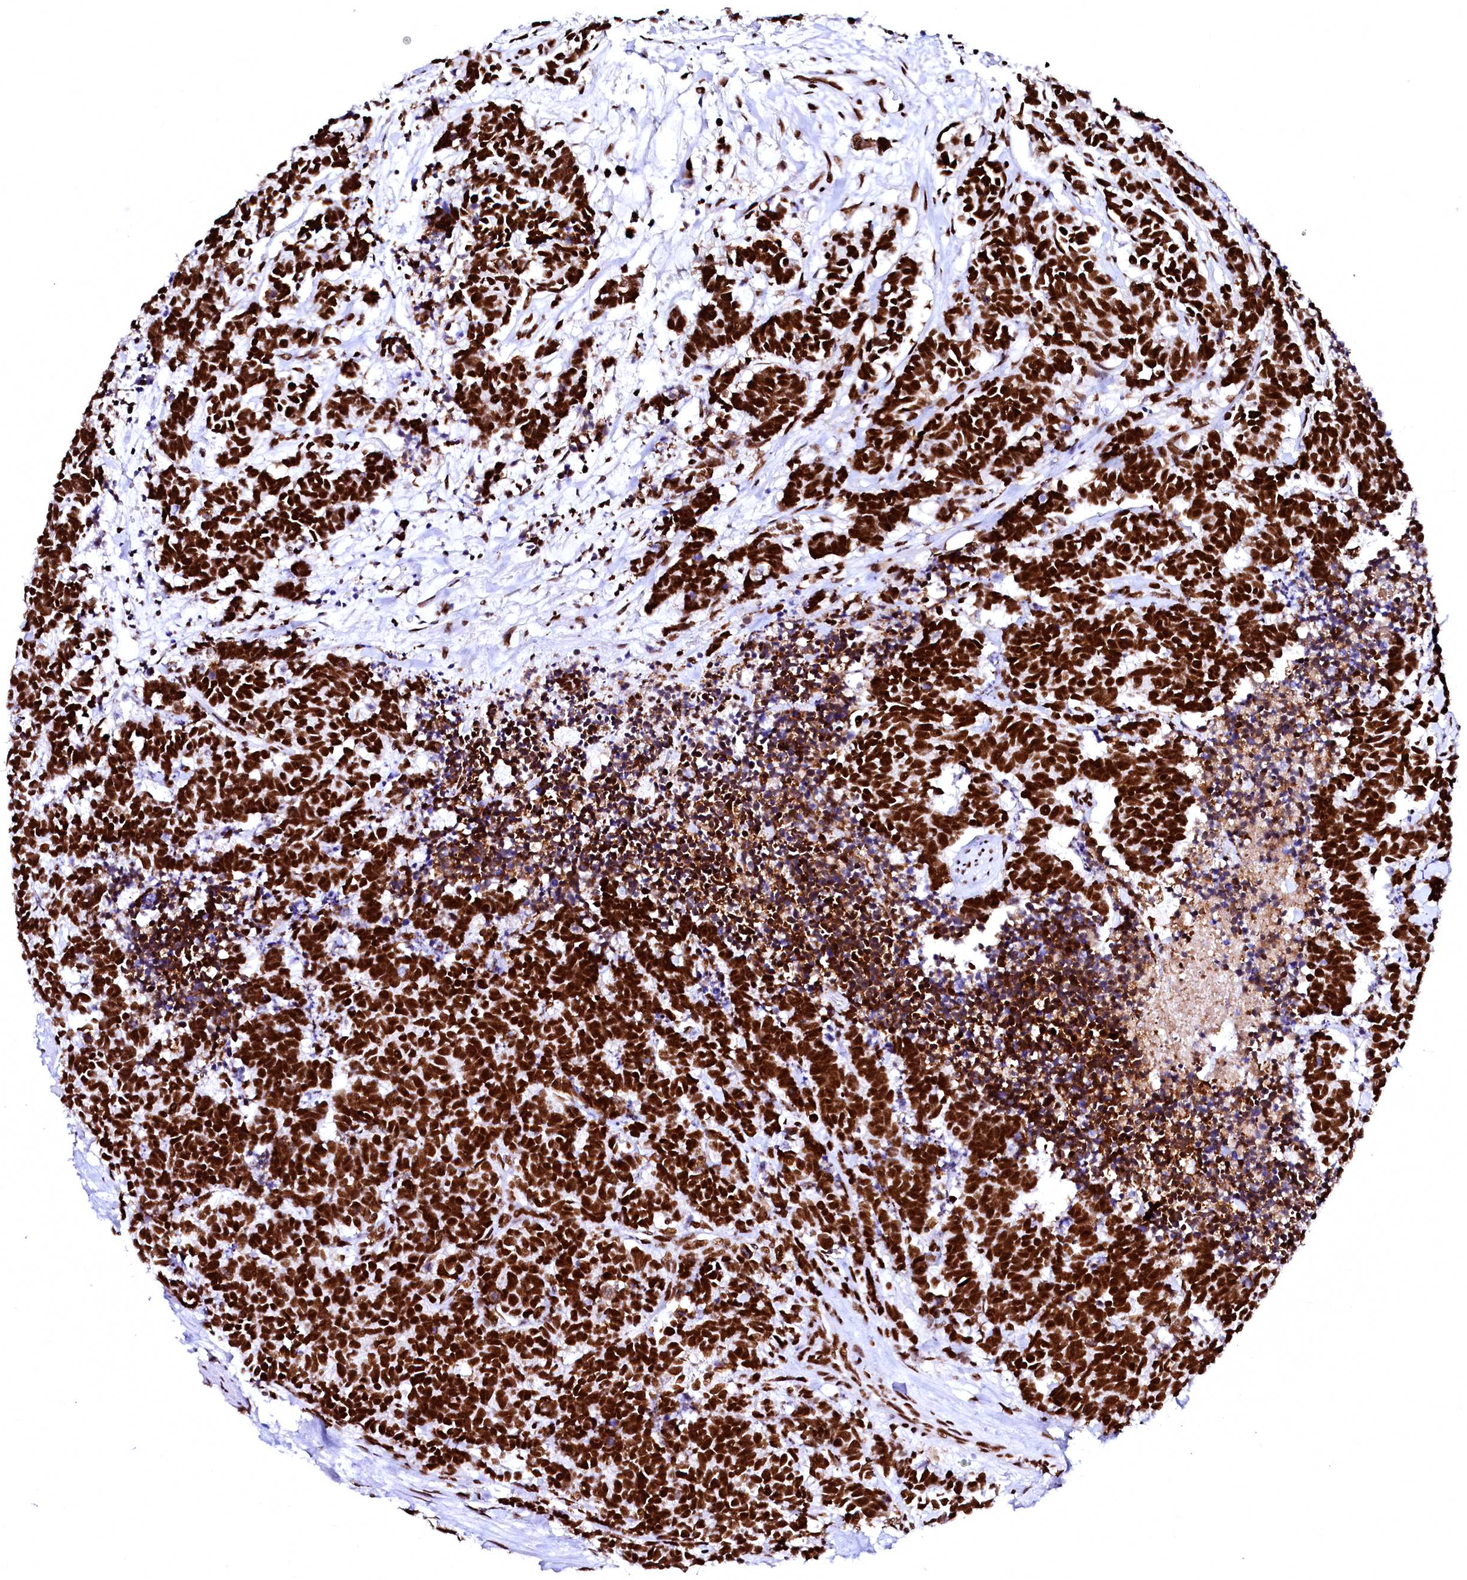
{"staining": {"intensity": "strong", "quantity": ">75%", "location": "nuclear"}, "tissue": "carcinoid", "cell_type": "Tumor cells", "image_type": "cancer", "snomed": [{"axis": "morphology", "description": "Carcinoma, NOS"}, {"axis": "morphology", "description": "Carcinoid, malignant, NOS"}, {"axis": "topography", "description": "Urinary bladder"}], "caption": "IHC of human carcinoid (malignant) shows high levels of strong nuclear staining in about >75% of tumor cells.", "gene": "CPSF6", "patient": {"sex": "male", "age": 57}}